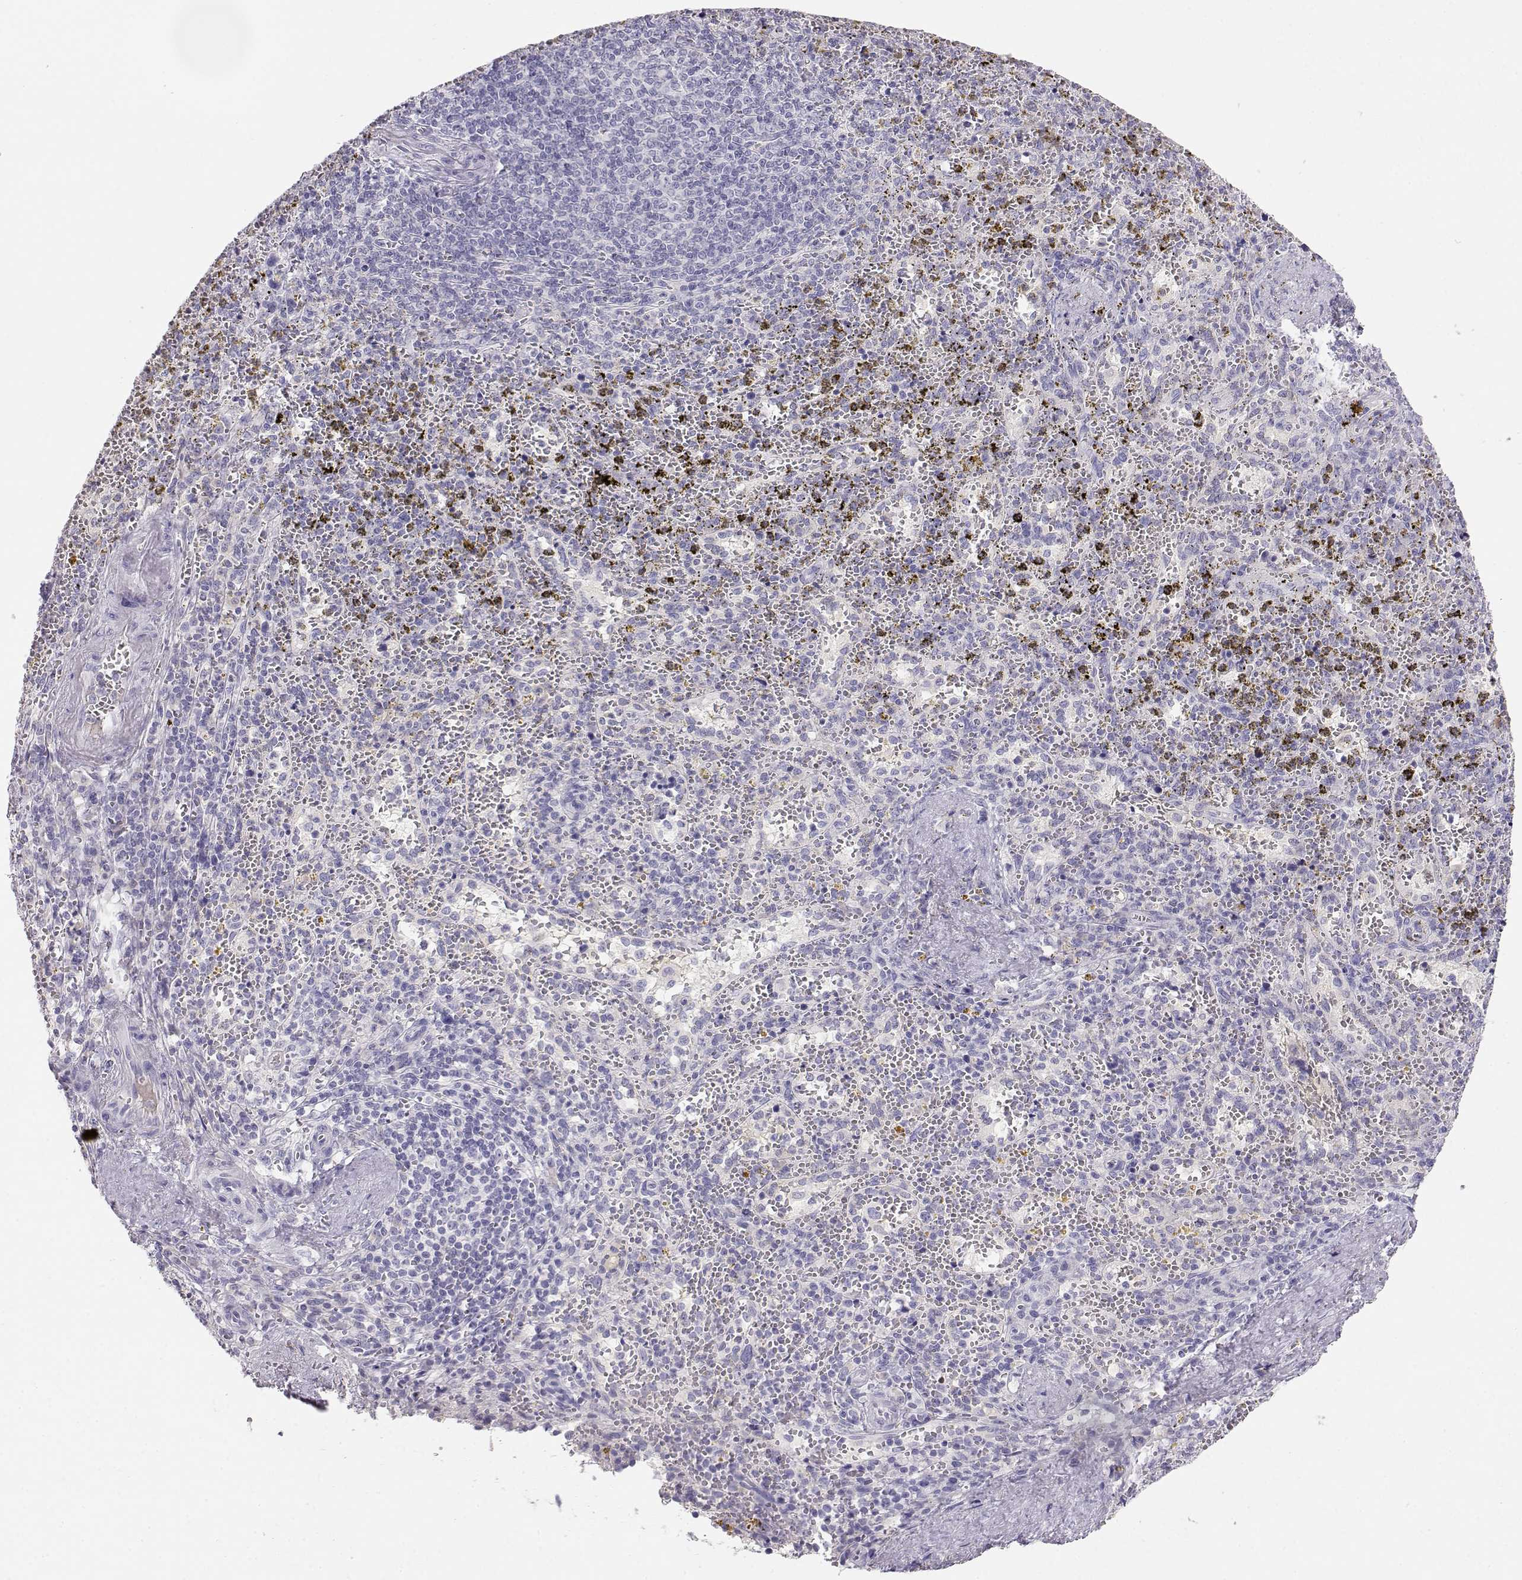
{"staining": {"intensity": "strong", "quantity": "<25%", "location": "cytoplasmic/membranous"}, "tissue": "spleen", "cell_type": "Cells in red pulp", "image_type": "normal", "snomed": [{"axis": "morphology", "description": "Normal tissue, NOS"}, {"axis": "topography", "description": "Spleen"}], "caption": "Immunohistochemistry (IHC) image of unremarkable spleen: human spleen stained using immunohistochemistry (IHC) displays medium levels of strong protein expression localized specifically in the cytoplasmic/membranous of cells in red pulp, appearing as a cytoplasmic/membranous brown color.", "gene": "GPR174", "patient": {"sex": "female", "age": 50}}